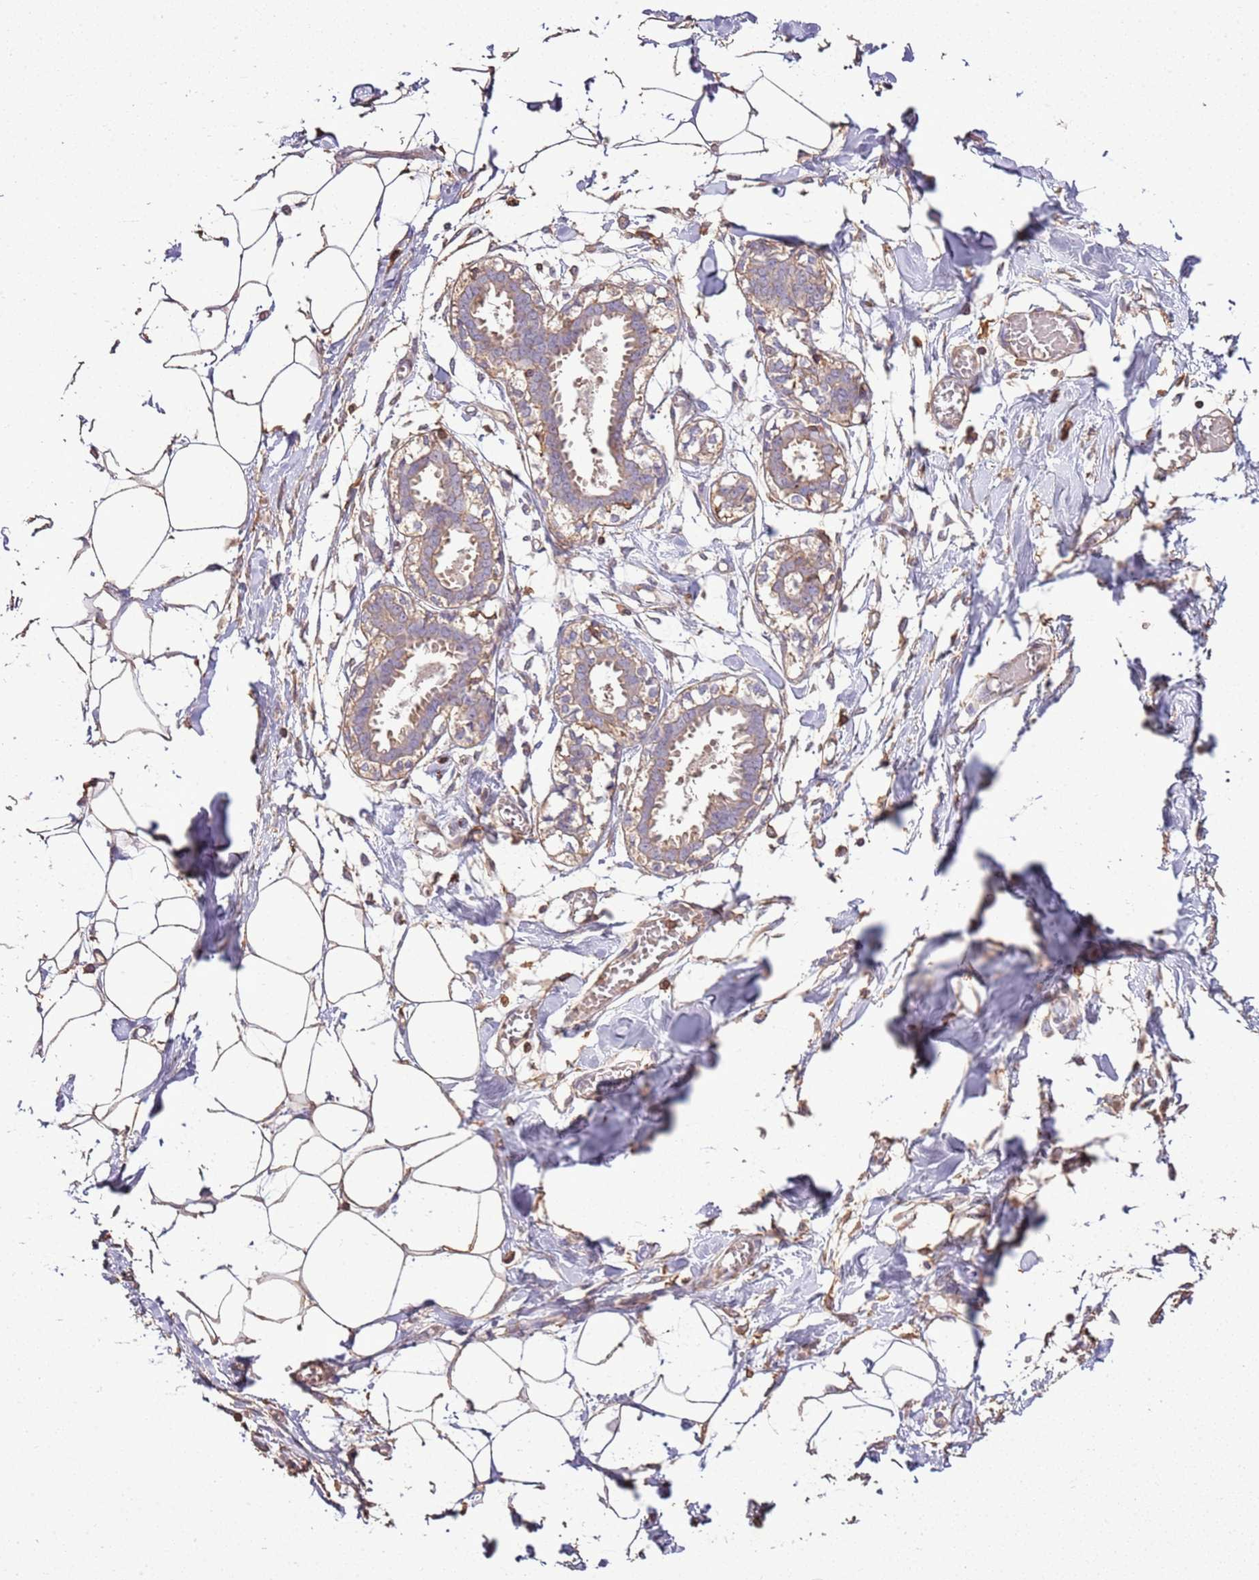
{"staining": {"intensity": "weak", "quantity": ">75%", "location": "cytoplasmic/membranous"}, "tissue": "breast", "cell_type": "Adipocytes", "image_type": "normal", "snomed": [{"axis": "morphology", "description": "Normal tissue, NOS"}, {"axis": "topography", "description": "Breast"}], "caption": "DAB (3,3'-diaminobenzidine) immunohistochemical staining of benign human breast demonstrates weak cytoplasmic/membranous protein positivity in approximately >75% of adipocytes.", "gene": "ARL10", "patient": {"sex": "female", "age": 27}}